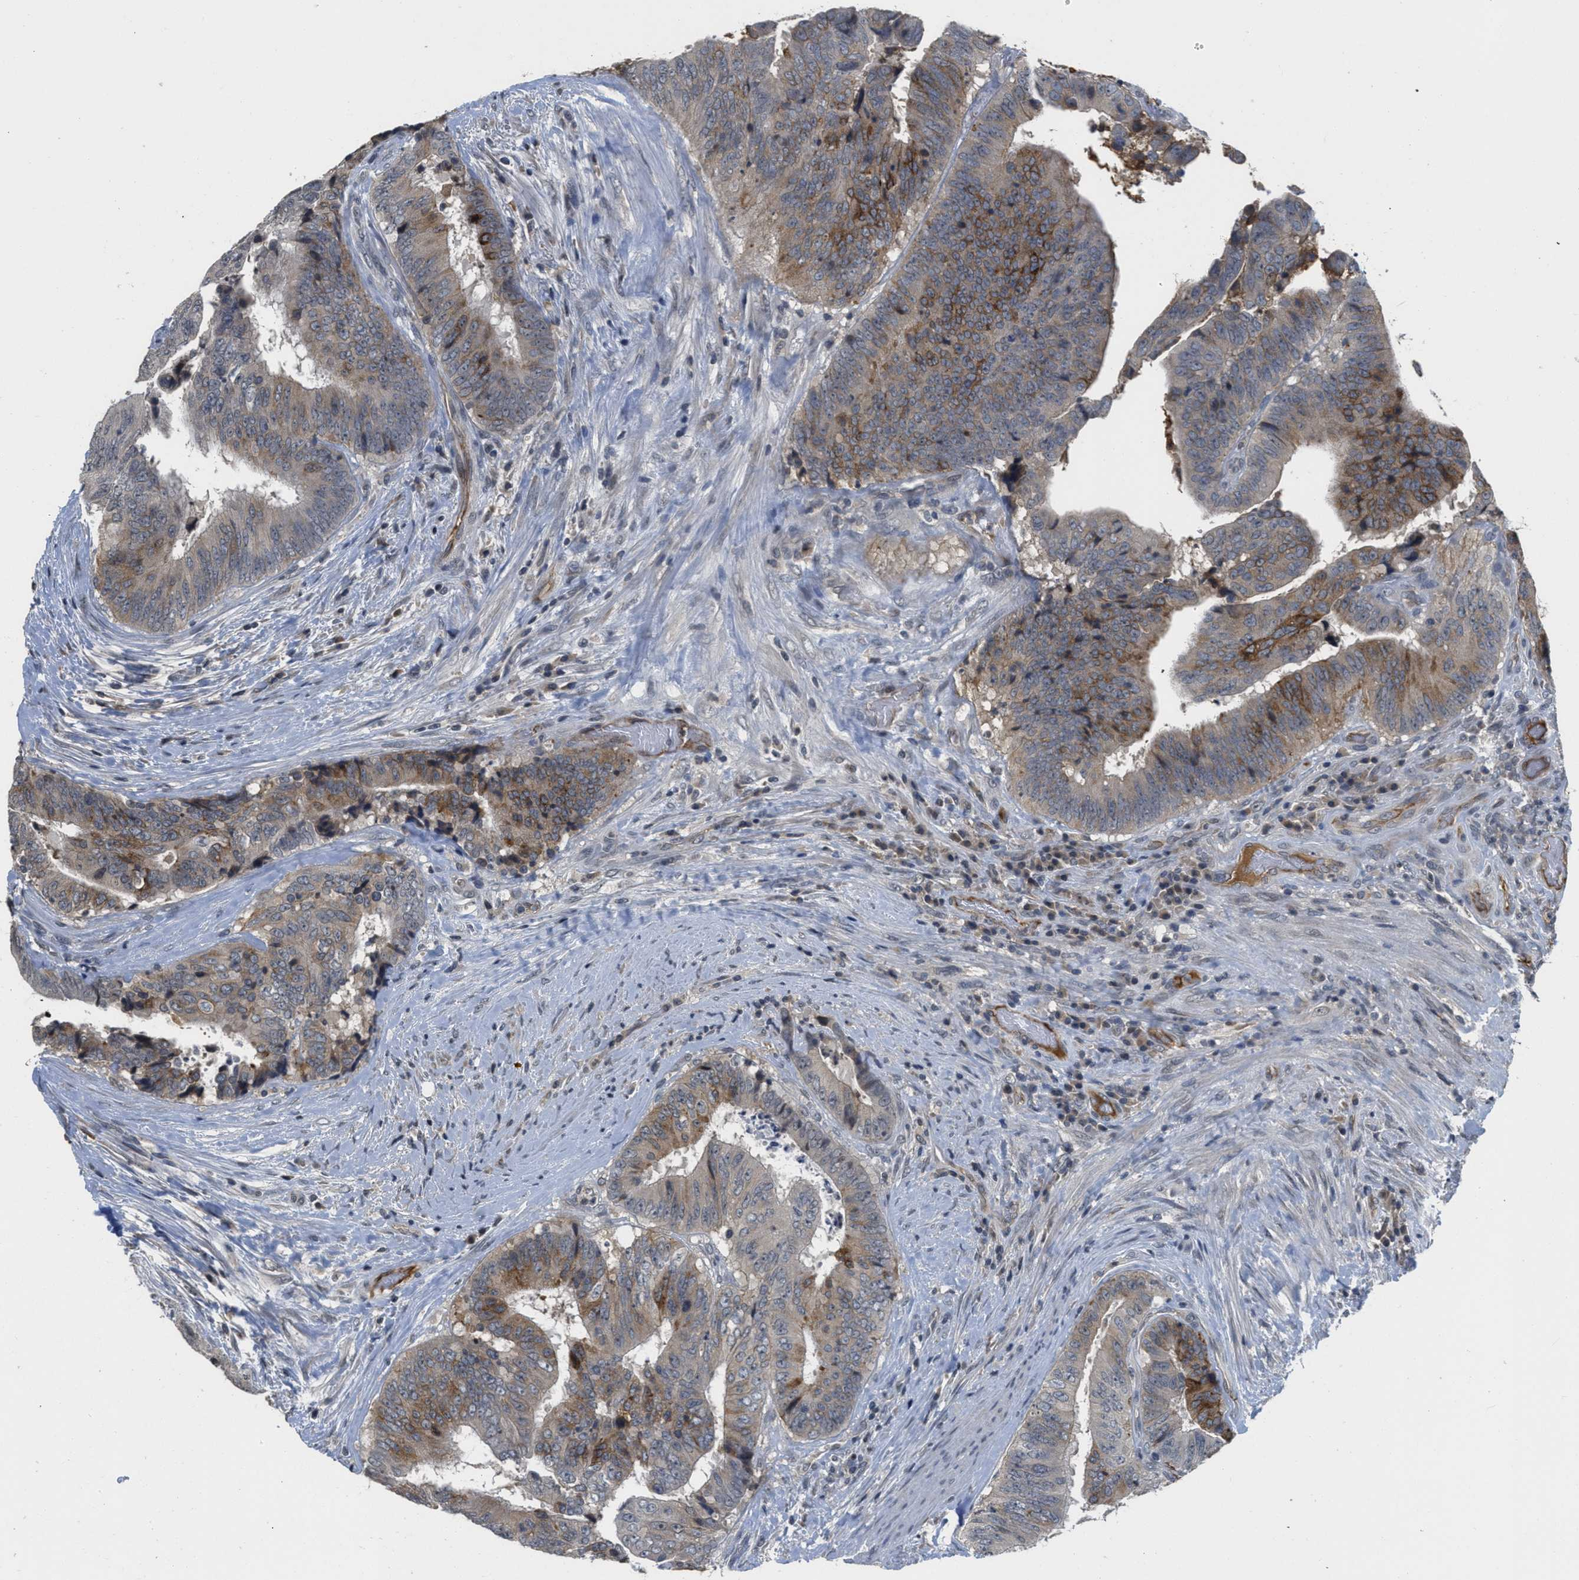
{"staining": {"intensity": "moderate", "quantity": "25%-75%", "location": "cytoplasmic/membranous"}, "tissue": "colorectal cancer", "cell_type": "Tumor cells", "image_type": "cancer", "snomed": [{"axis": "morphology", "description": "Adenocarcinoma, NOS"}, {"axis": "topography", "description": "Rectum"}], "caption": "IHC histopathology image of colorectal cancer stained for a protein (brown), which shows medium levels of moderate cytoplasmic/membranous positivity in approximately 25%-75% of tumor cells.", "gene": "ANGPT1", "patient": {"sex": "male", "age": 72}}